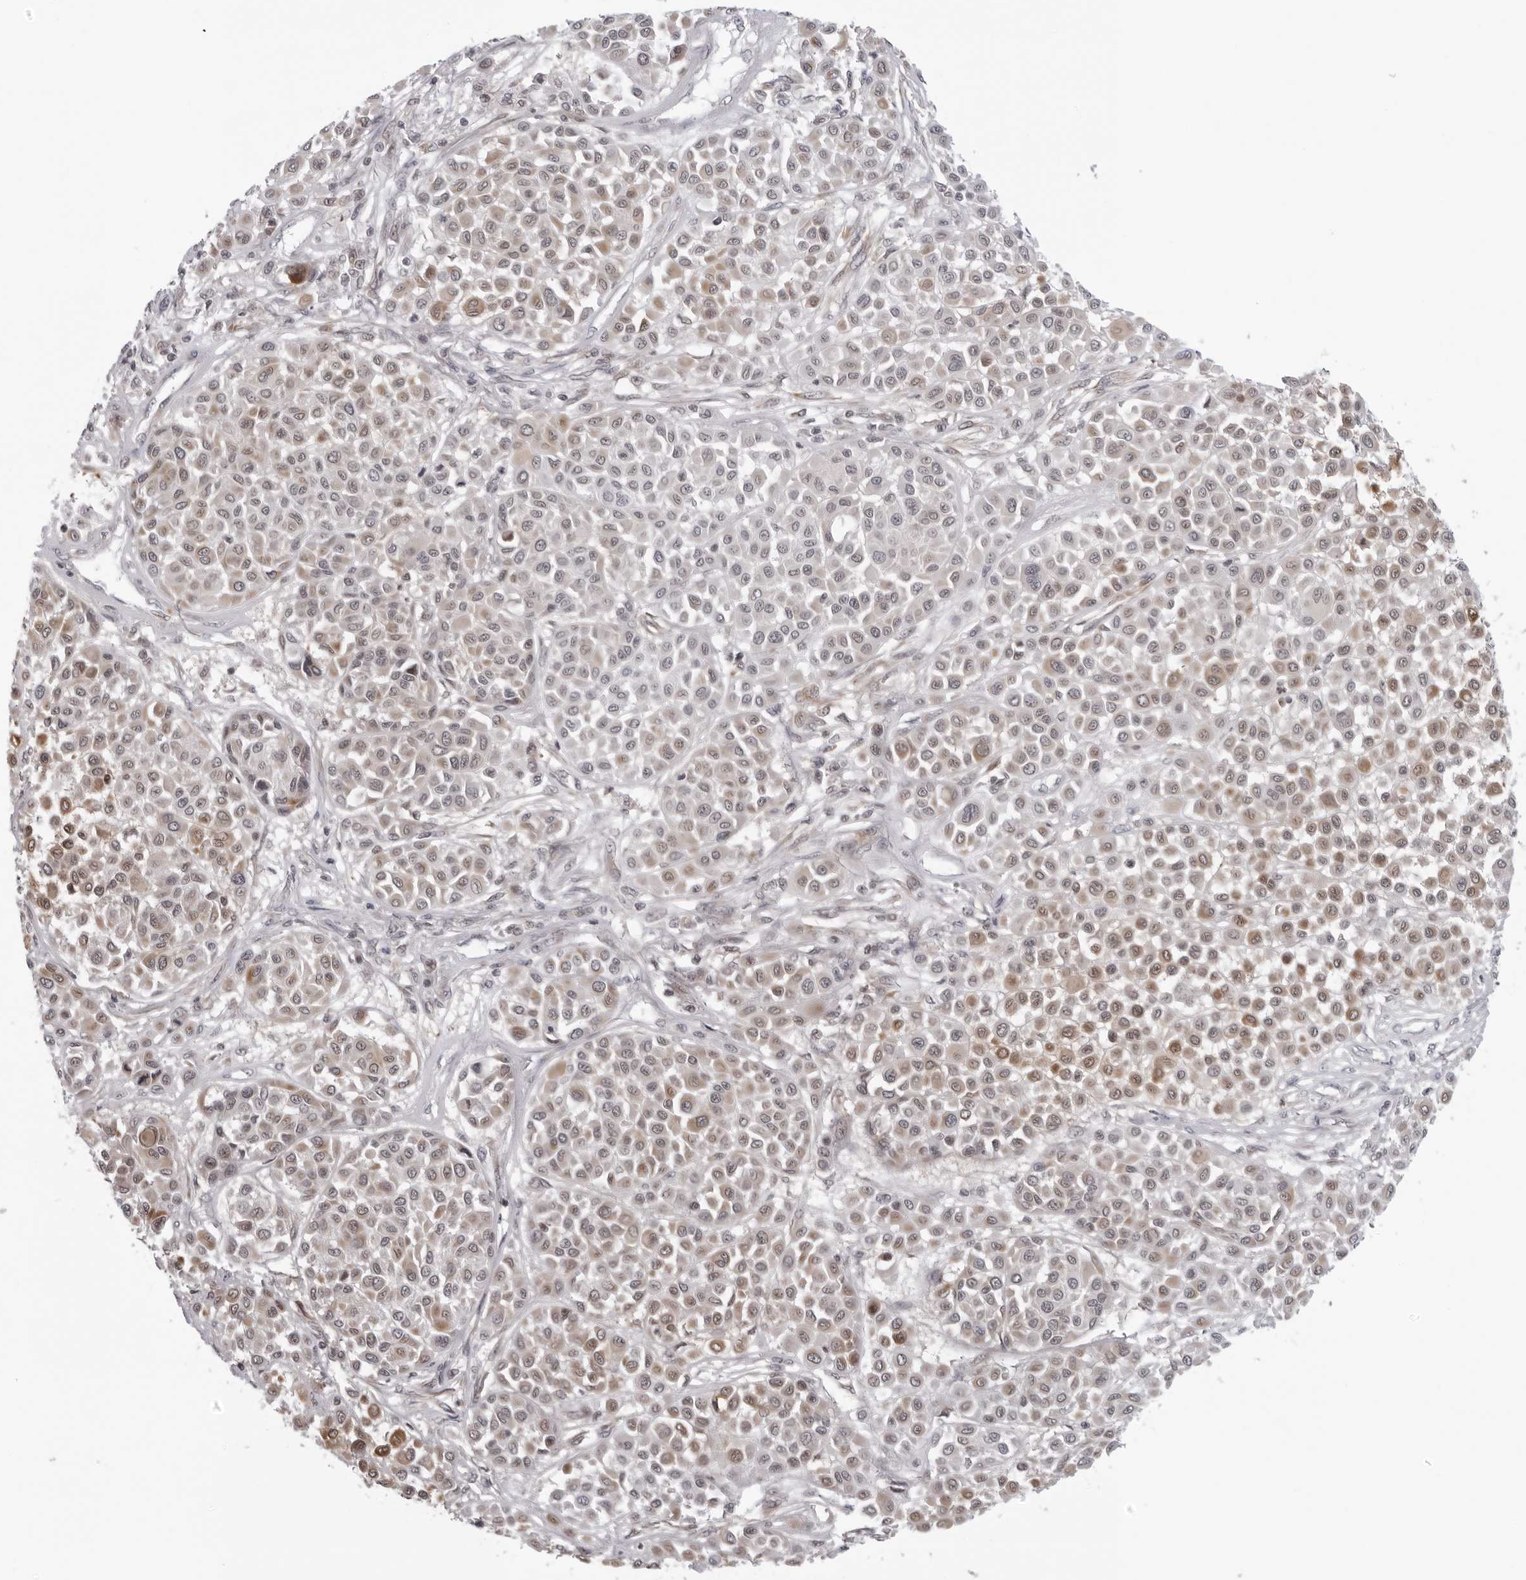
{"staining": {"intensity": "weak", "quantity": "25%-75%", "location": "cytoplasmic/membranous,nuclear"}, "tissue": "melanoma", "cell_type": "Tumor cells", "image_type": "cancer", "snomed": [{"axis": "morphology", "description": "Malignant melanoma, Metastatic site"}, {"axis": "topography", "description": "Soft tissue"}], "caption": "An immunohistochemistry (IHC) micrograph of tumor tissue is shown. Protein staining in brown labels weak cytoplasmic/membranous and nuclear positivity in melanoma within tumor cells.", "gene": "MRPS15", "patient": {"sex": "male", "age": 41}}